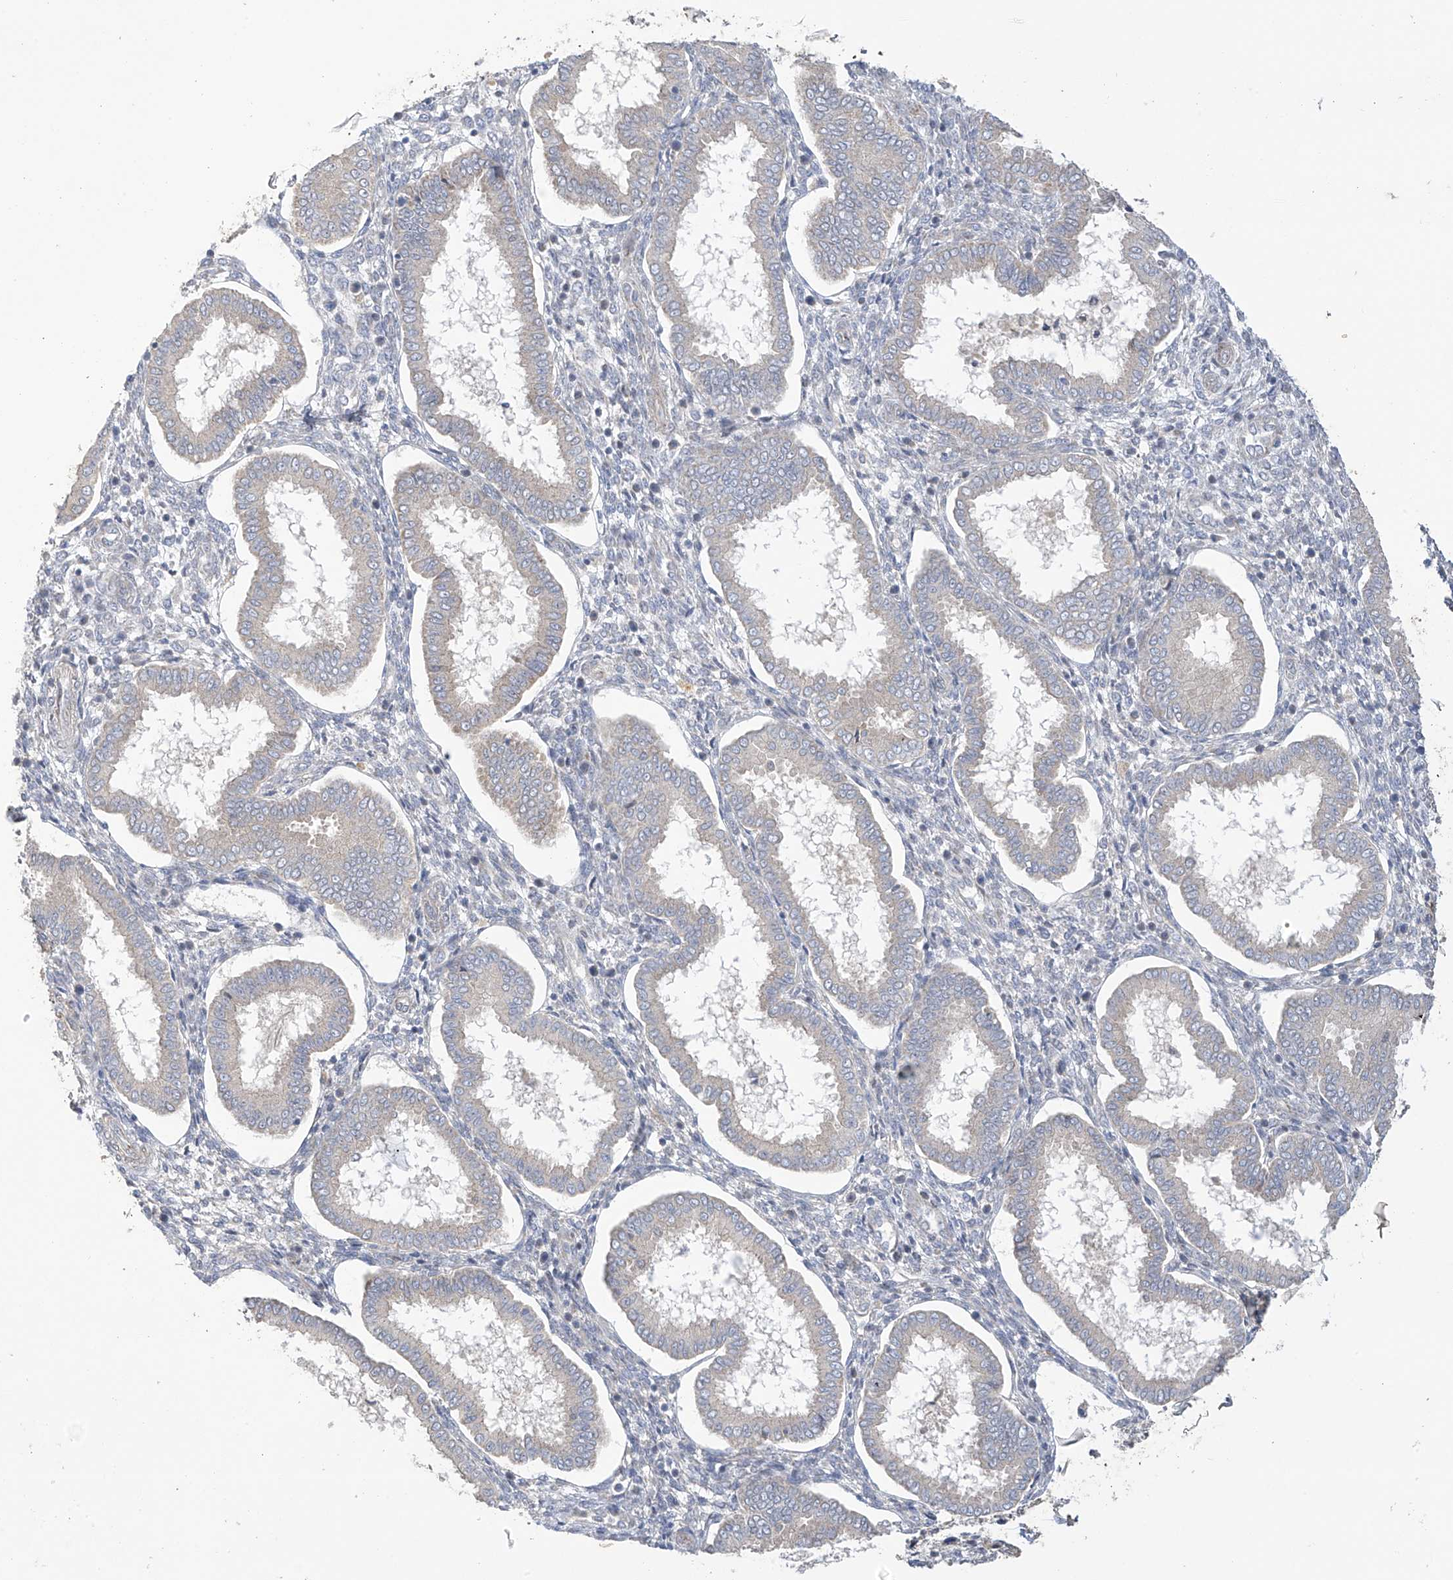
{"staining": {"intensity": "negative", "quantity": "none", "location": "none"}, "tissue": "endometrium", "cell_type": "Cells in endometrial stroma", "image_type": "normal", "snomed": [{"axis": "morphology", "description": "Normal tissue, NOS"}, {"axis": "topography", "description": "Endometrium"}], "caption": "IHC image of benign human endometrium stained for a protein (brown), which reveals no positivity in cells in endometrial stroma.", "gene": "ZNF641", "patient": {"sex": "female", "age": 24}}